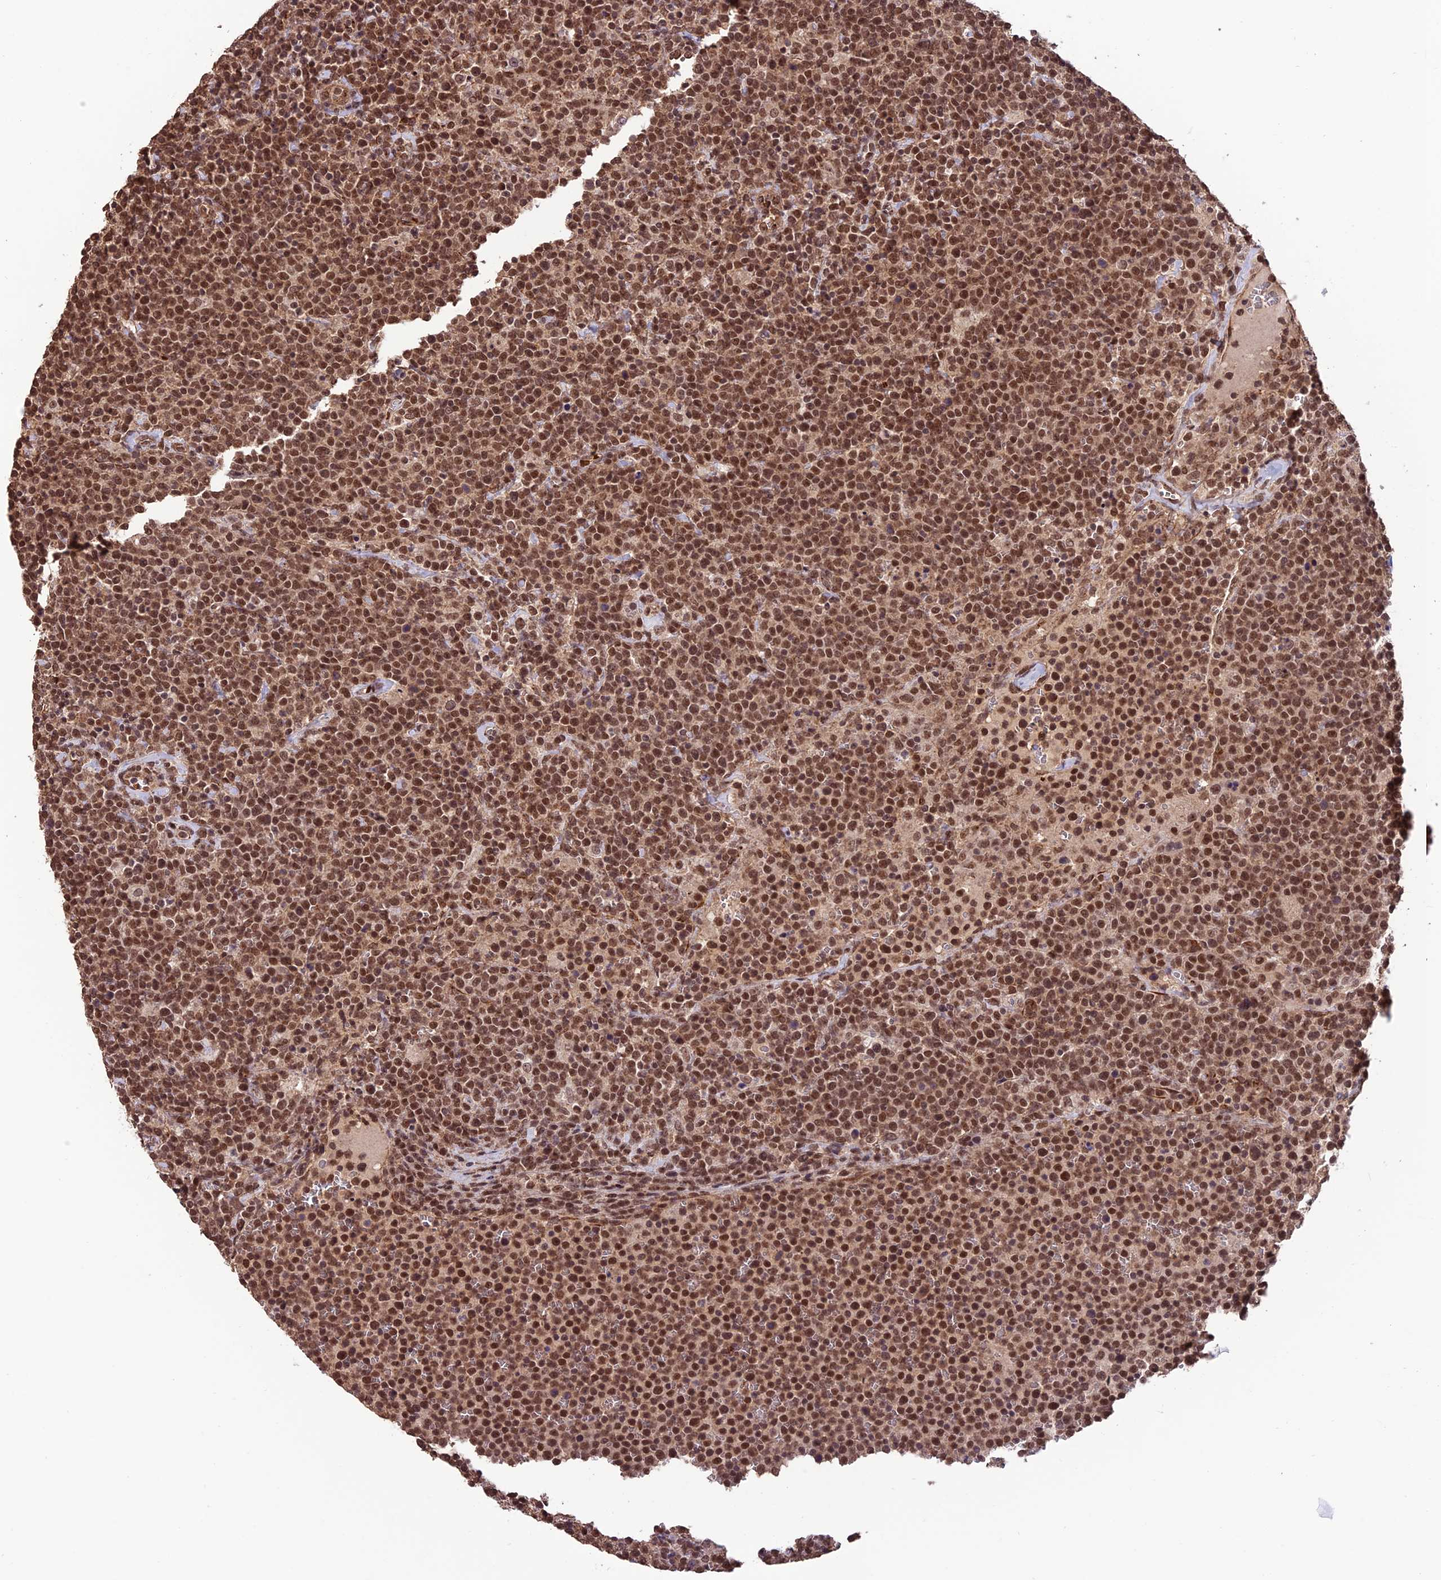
{"staining": {"intensity": "moderate", "quantity": ">75%", "location": "nuclear"}, "tissue": "lymphoma", "cell_type": "Tumor cells", "image_type": "cancer", "snomed": [{"axis": "morphology", "description": "Malignant lymphoma, non-Hodgkin's type, High grade"}, {"axis": "topography", "description": "Lymph node"}], "caption": "Tumor cells display medium levels of moderate nuclear expression in about >75% of cells in human malignant lymphoma, non-Hodgkin's type (high-grade). The staining is performed using DAB brown chromogen to label protein expression. The nuclei are counter-stained blue using hematoxylin.", "gene": "CABIN1", "patient": {"sex": "male", "age": 61}}